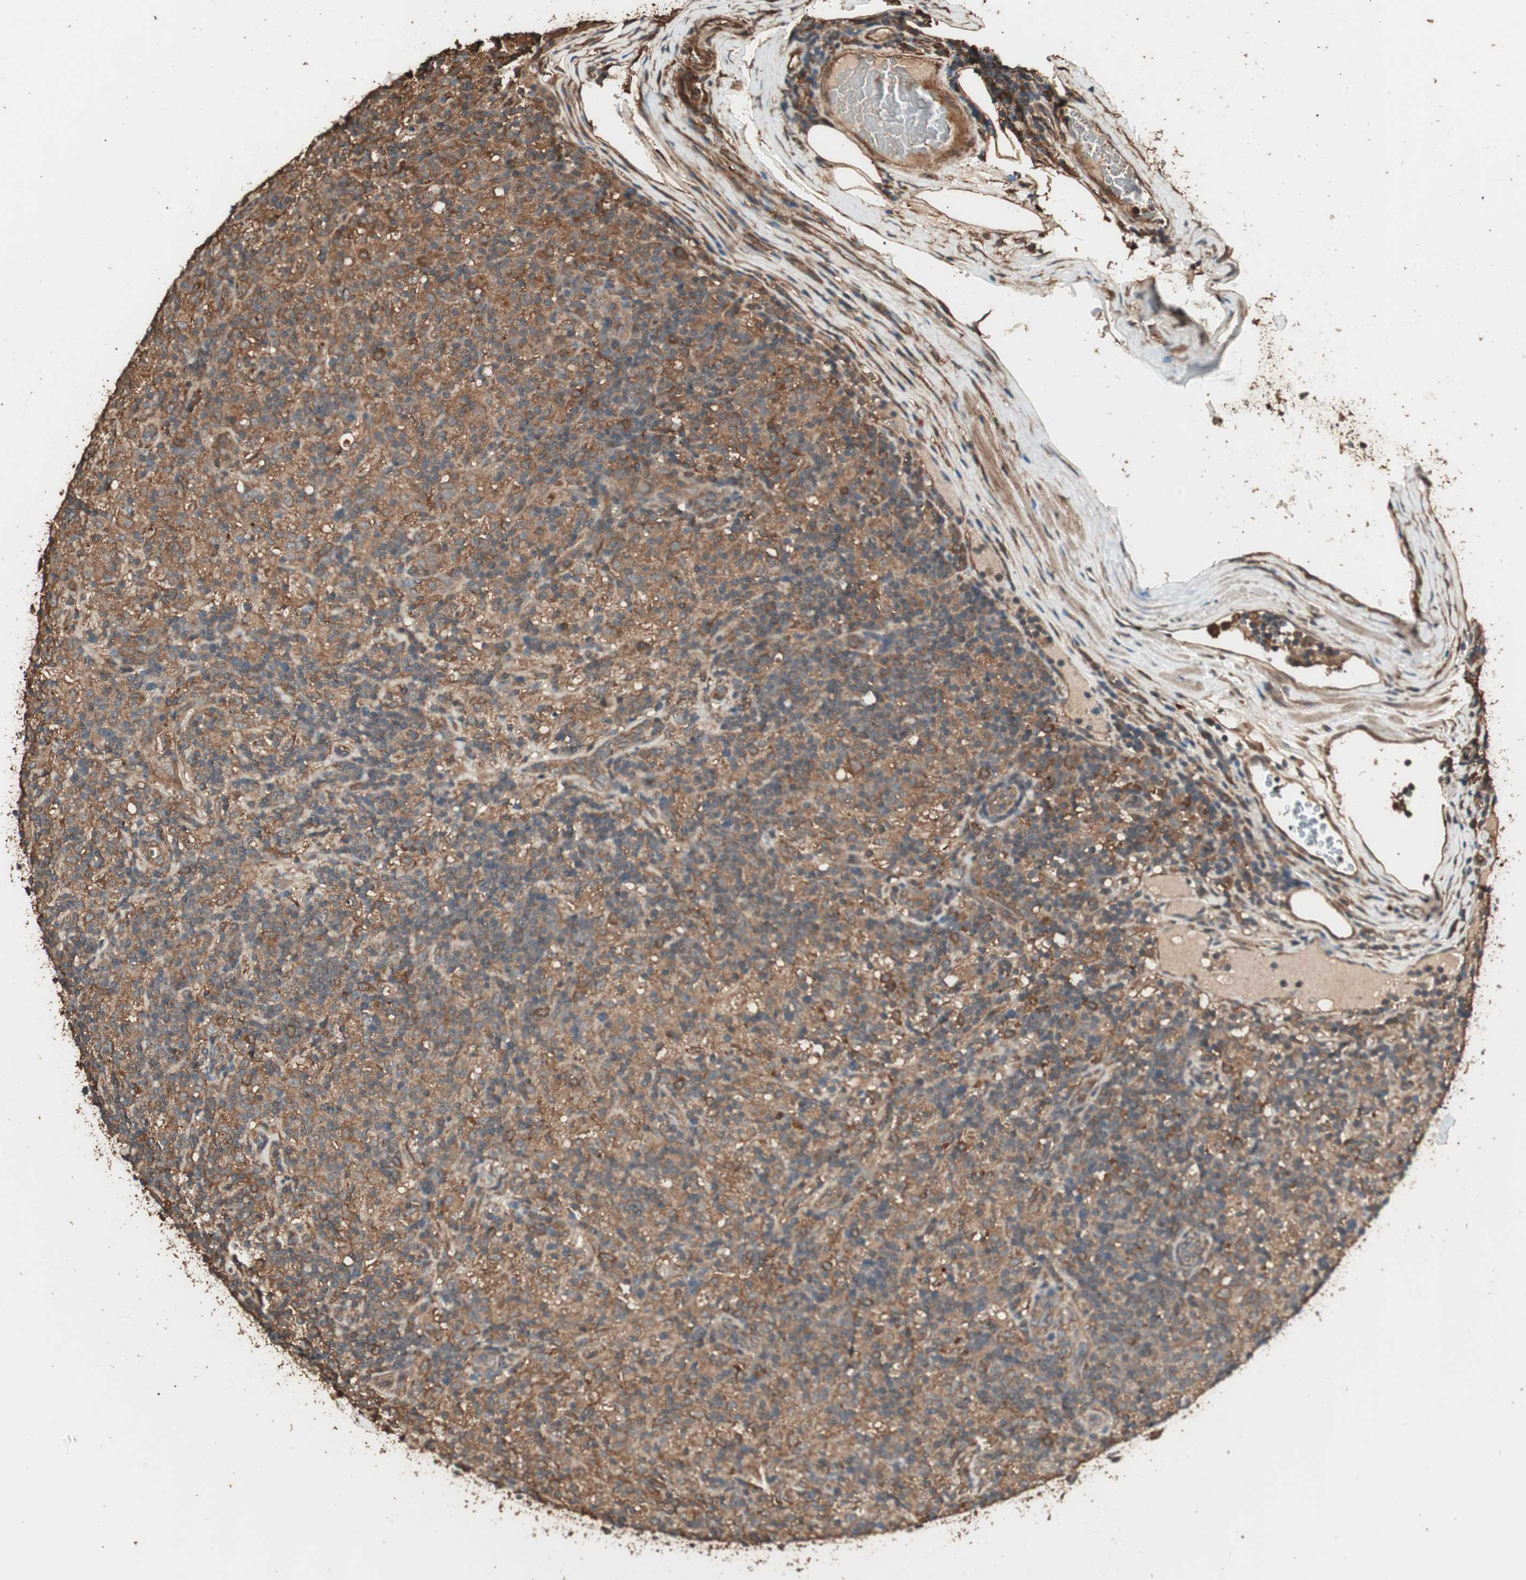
{"staining": {"intensity": "moderate", "quantity": ">75%", "location": "cytoplasmic/membranous"}, "tissue": "lymphoma", "cell_type": "Tumor cells", "image_type": "cancer", "snomed": [{"axis": "morphology", "description": "Hodgkin's disease, NOS"}, {"axis": "topography", "description": "Lymph node"}], "caption": "Hodgkin's disease was stained to show a protein in brown. There is medium levels of moderate cytoplasmic/membranous staining in approximately >75% of tumor cells.", "gene": "CCN4", "patient": {"sex": "male", "age": 70}}